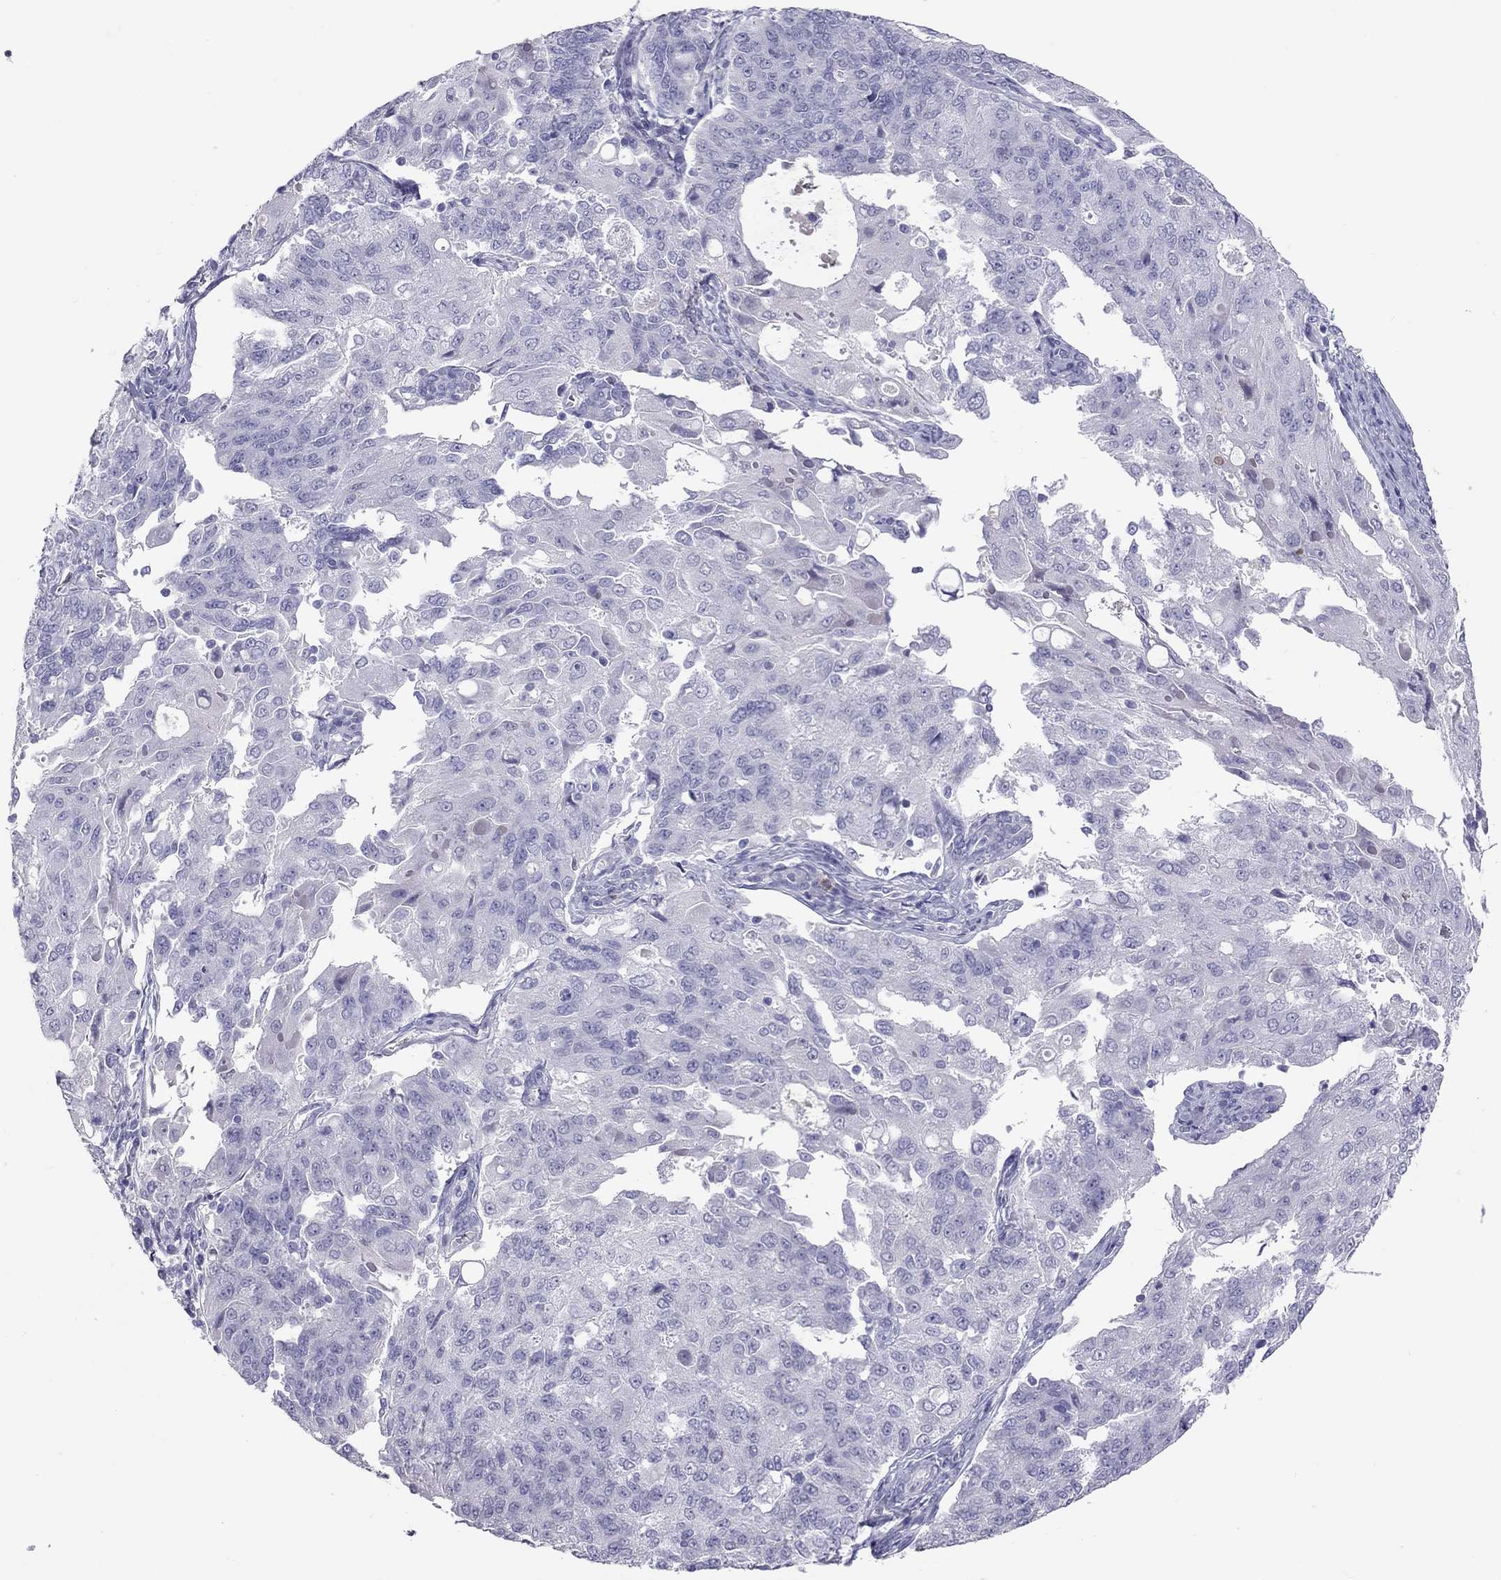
{"staining": {"intensity": "negative", "quantity": "none", "location": "none"}, "tissue": "endometrial cancer", "cell_type": "Tumor cells", "image_type": "cancer", "snomed": [{"axis": "morphology", "description": "Adenocarcinoma, NOS"}, {"axis": "topography", "description": "Endometrium"}], "caption": "This is an immunohistochemistry (IHC) histopathology image of human endometrial cancer. There is no positivity in tumor cells.", "gene": "IL17REL", "patient": {"sex": "female", "age": 43}}